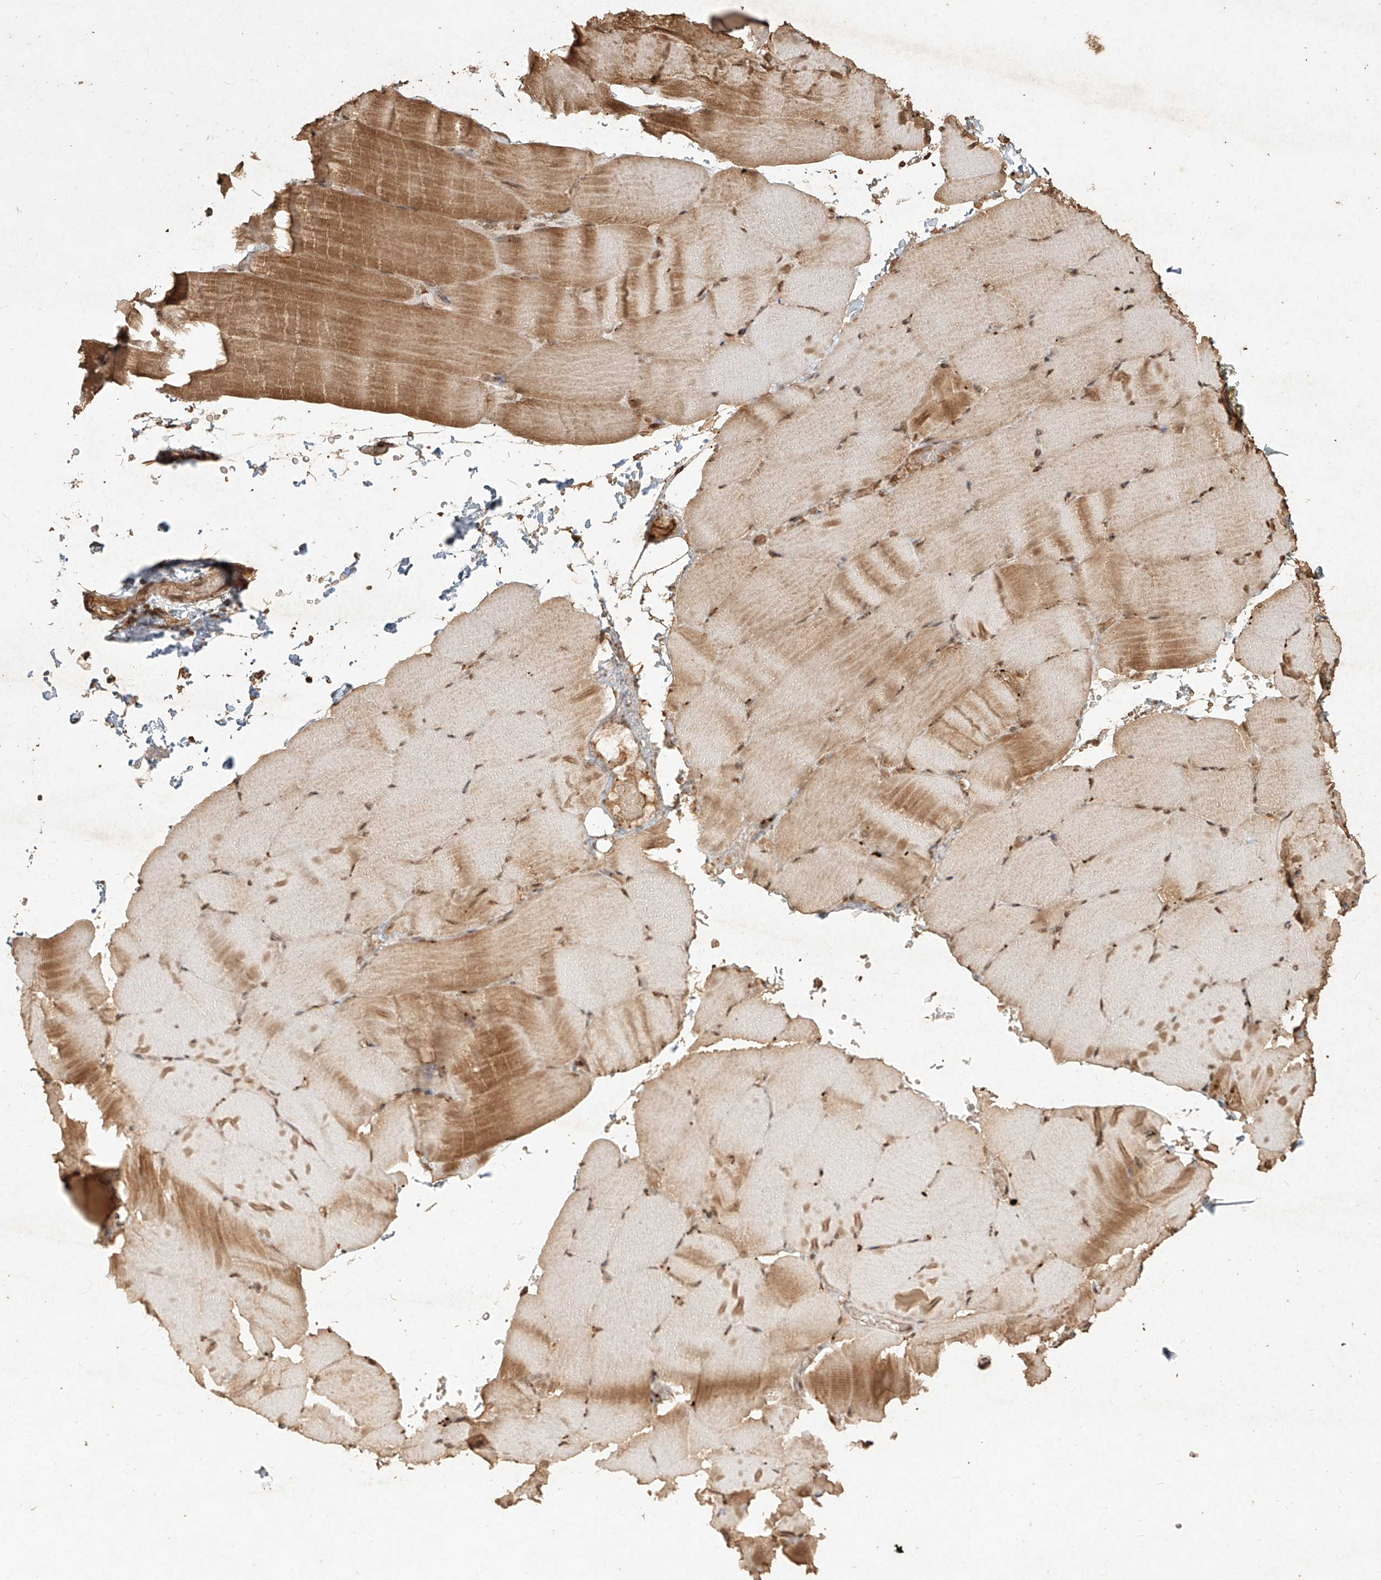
{"staining": {"intensity": "moderate", "quantity": ">75%", "location": "cytoplasmic/membranous,nuclear"}, "tissue": "skeletal muscle", "cell_type": "Myocytes", "image_type": "normal", "snomed": [{"axis": "morphology", "description": "Normal tissue, NOS"}, {"axis": "topography", "description": "Skeletal muscle"}, {"axis": "topography", "description": "Parathyroid gland"}], "caption": "Immunohistochemistry (IHC) (DAB (3,3'-diaminobenzidine)) staining of benign human skeletal muscle demonstrates moderate cytoplasmic/membranous,nuclear protein positivity in about >75% of myocytes. (DAB IHC, brown staining for protein, blue staining for nuclei).", "gene": "UBE2K", "patient": {"sex": "female", "age": 37}}